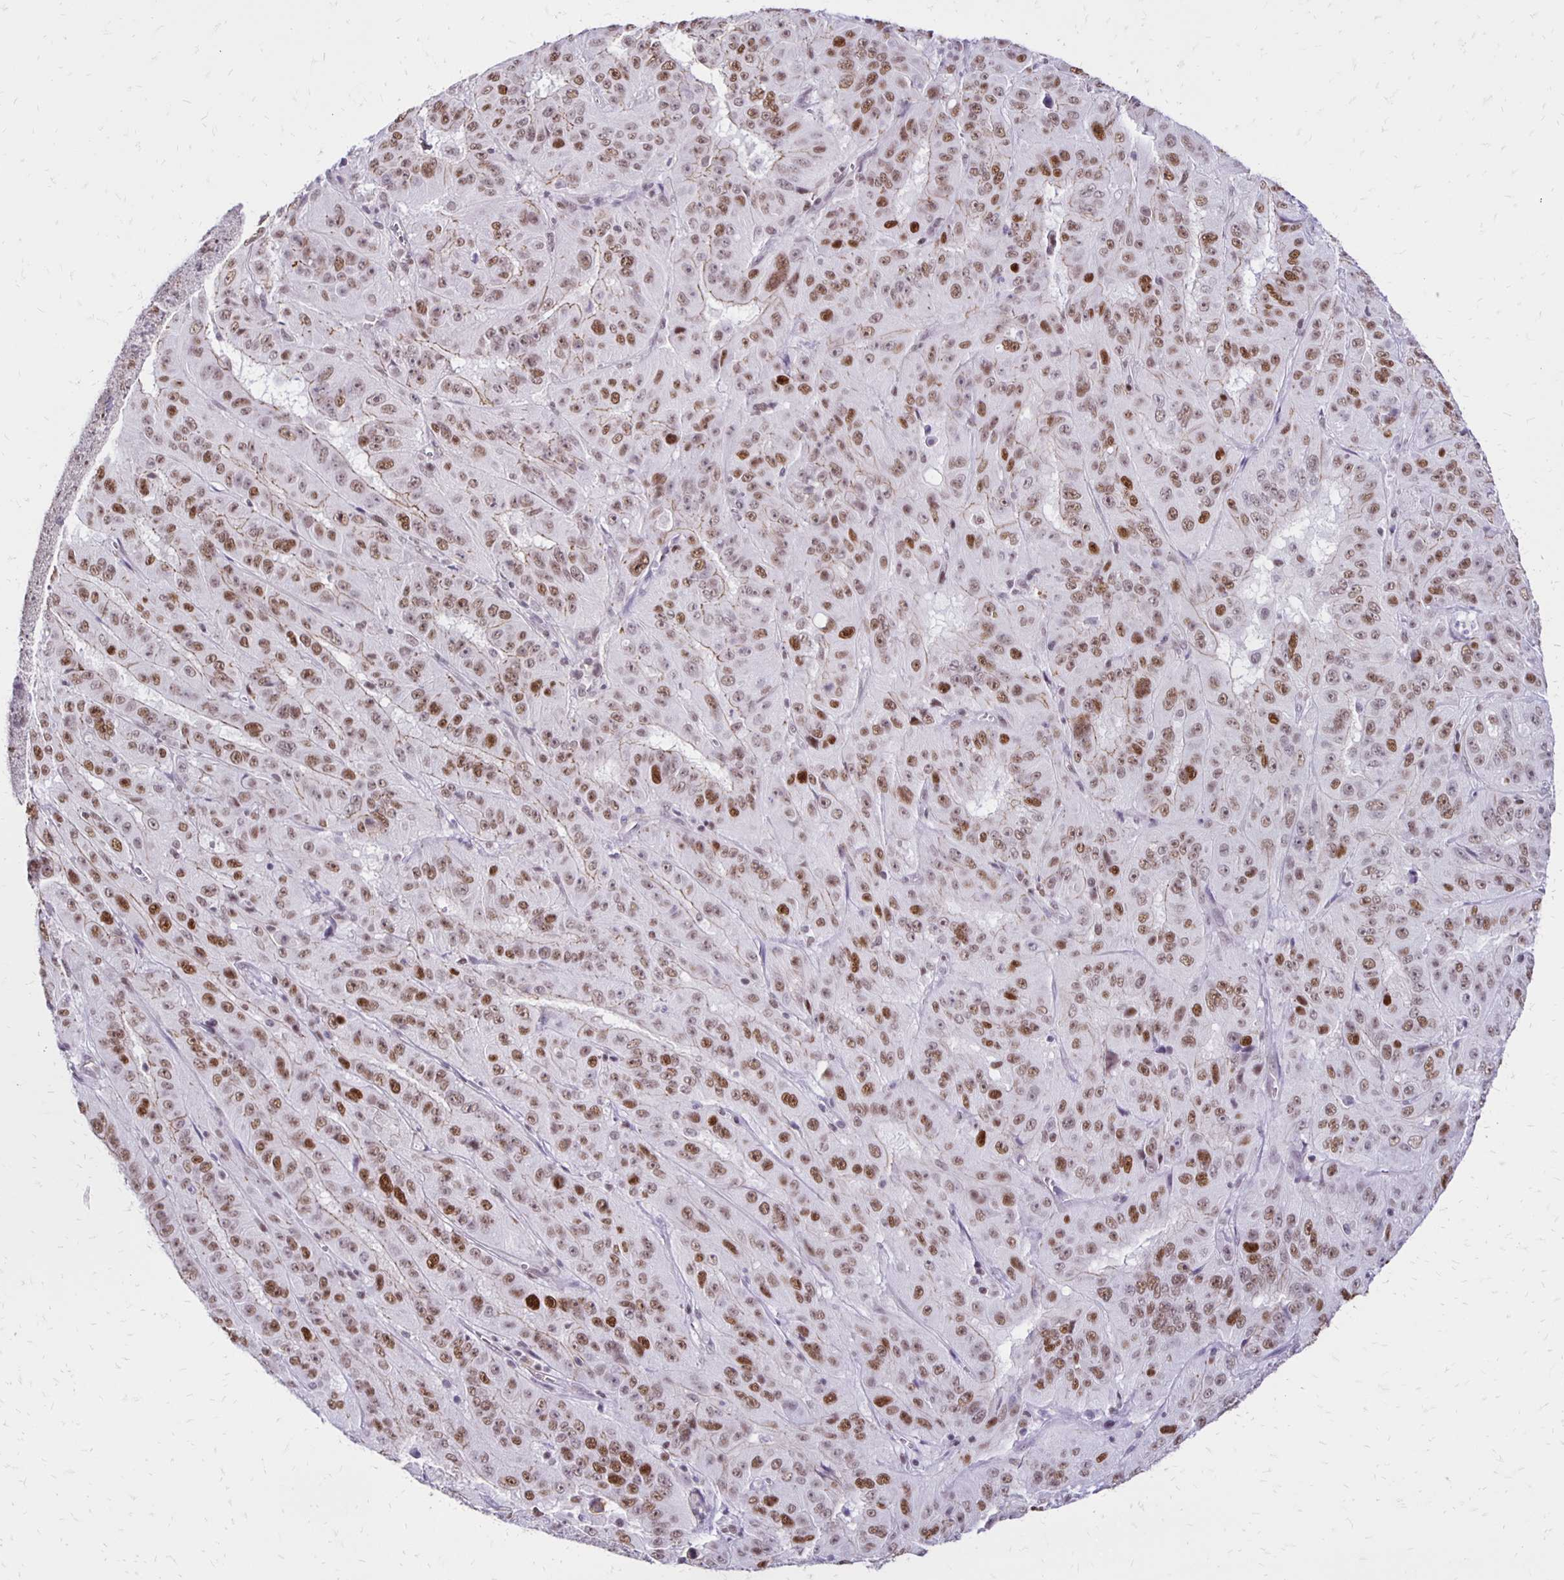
{"staining": {"intensity": "moderate", "quantity": ">75%", "location": "cytoplasmic/membranous,nuclear"}, "tissue": "pancreatic cancer", "cell_type": "Tumor cells", "image_type": "cancer", "snomed": [{"axis": "morphology", "description": "Adenocarcinoma, NOS"}, {"axis": "topography", "description": "Pancreas"}], "caption": "Protein positivity by immunohistochemistry (IHC) reveals moderate cytoplasmic/membranous and nuclear positivity in about >75% of tumor cells in pancreatic cancer (adenocarcinoma).", "gene": "DDB2", "patient": {"sex": "male", "age": 63}}